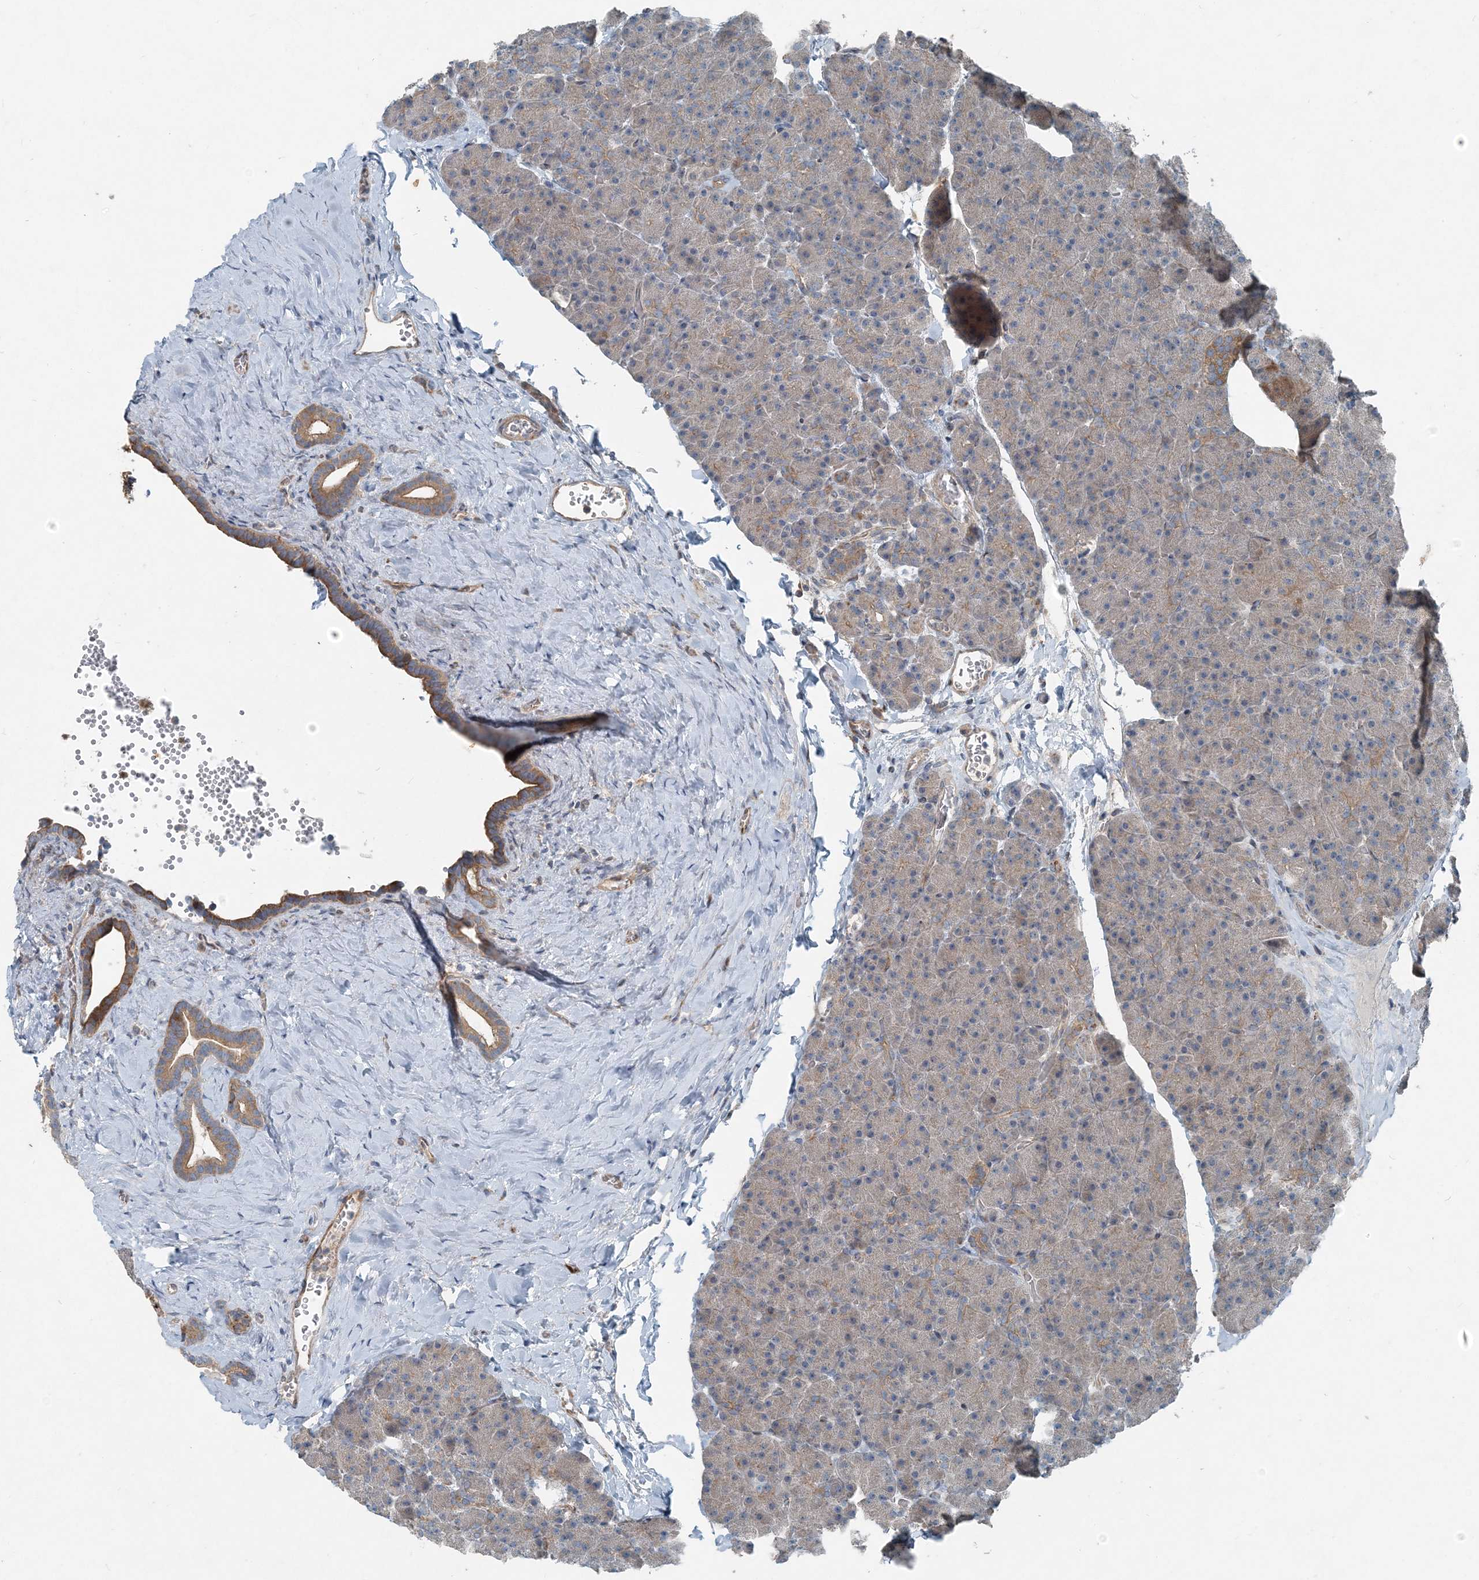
{"staining": {"intensity": "moderate", "quantity": "<25%", "location": "cytoplasmic/membranous"}, "tissue": "pancreas", "cell_type": "Exocrine glandular cells", "image_type": "normal", "snomed": [{"axis": "morphology", "description": "Normal tissue, NOS"}, {"axis": "morphology", "description": "Carcinoid, malignant, NOS"}, {"axis": "topography", "description": "Pancreas"}], "caption": "Brown immunohistochemical staining in unremarkable human pancreas shows moderate cytoplasmic/membranous staining in approximately <25% of exocrine glandular cells.", "gene": "INTU", "patient": {"sex": "female", "age": 35}}